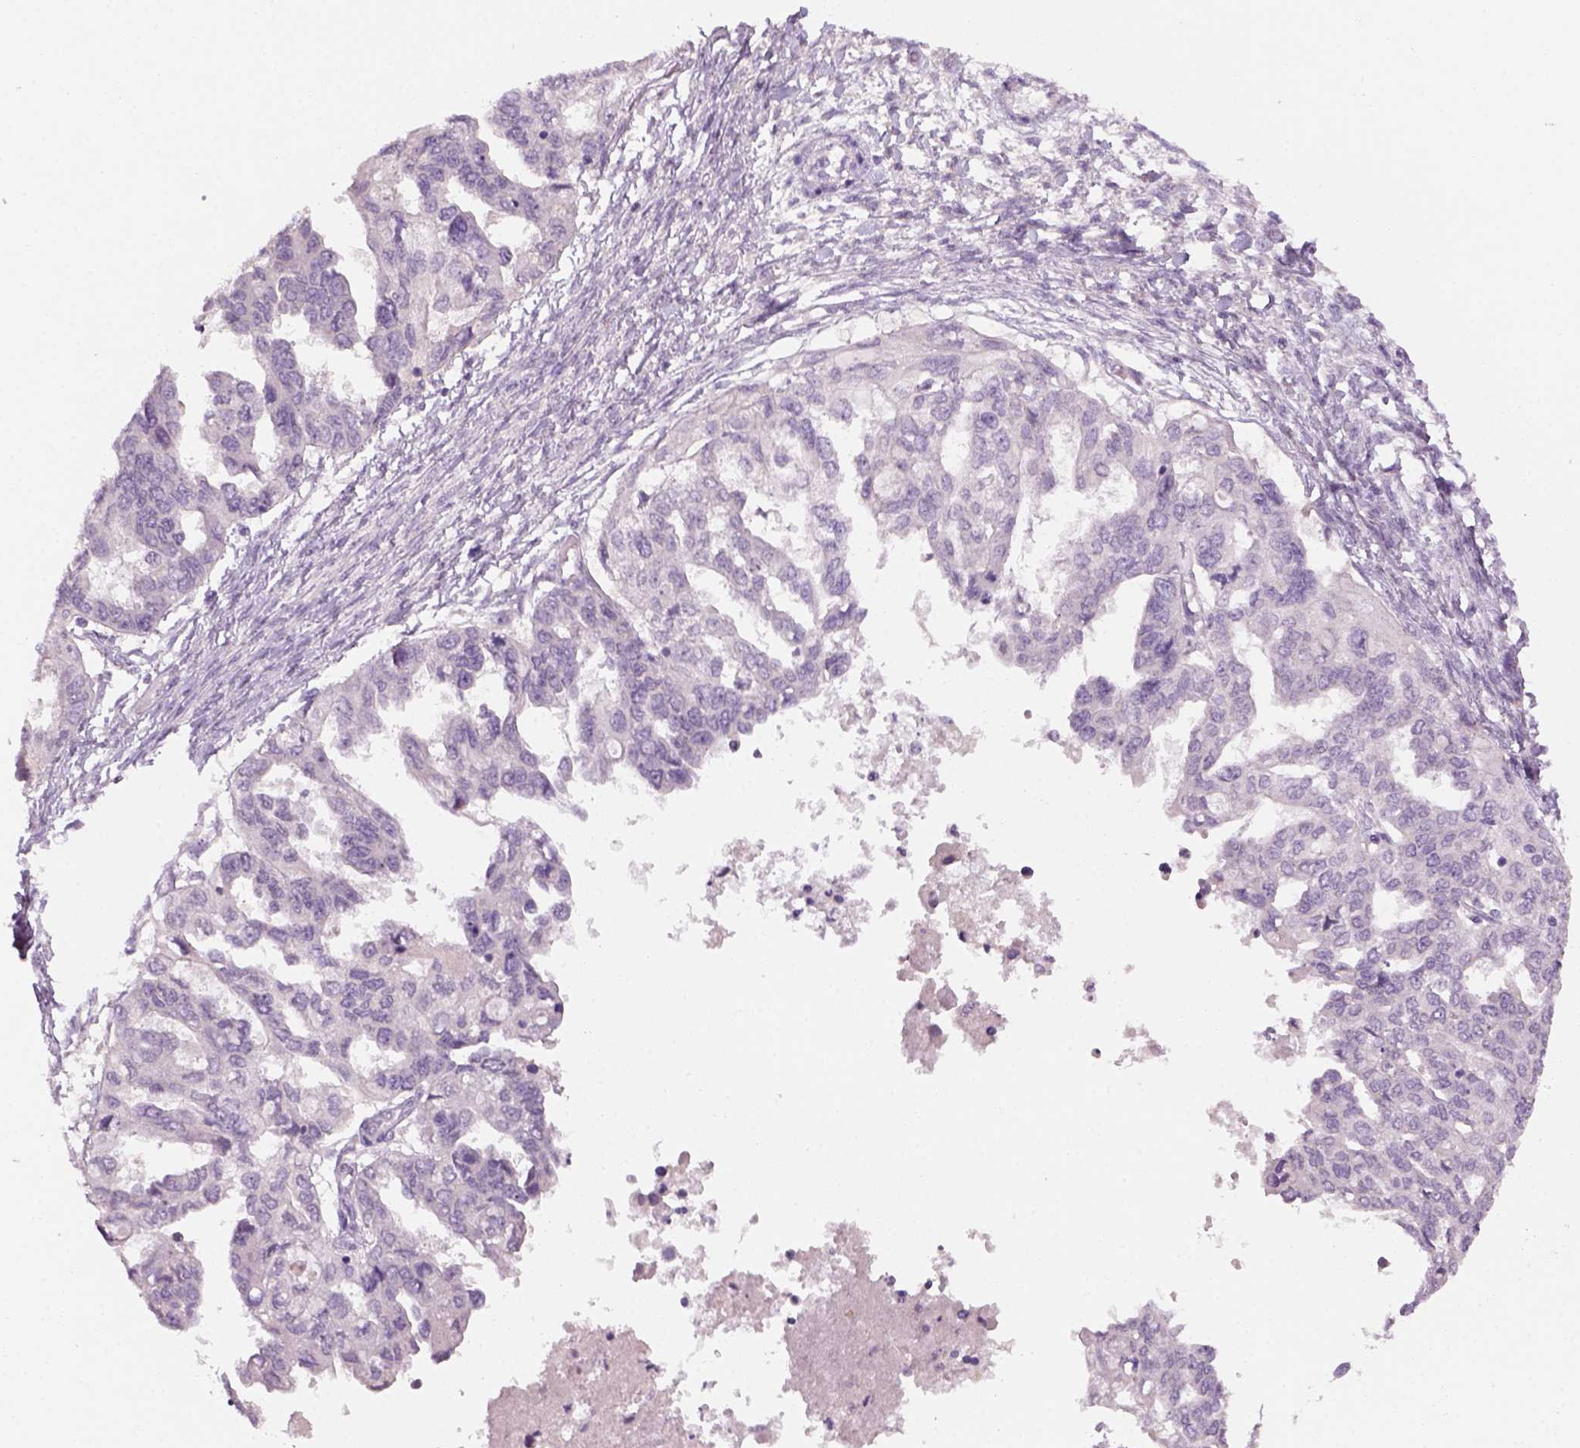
{"staining": {"intensity": "negative", "quantity": "none", "location": "none"}, "tissue": "ovarian cancer", "cell_type": "Tumor cells", "image_type": "cancer", "snomed": [{"axis": "morphology", "description": "Cystadenocarcinoma, serous, NOS"}, {"axis": "topography", "description": "Ovary"}], "caption": "This is an immunohistochemistry micrograph of human ovarian serous cystadenocarcinoma. There is no positivity in tumor cells.", "gene": "GFI1B", "patient": {"sex": "female", "age": 53}}